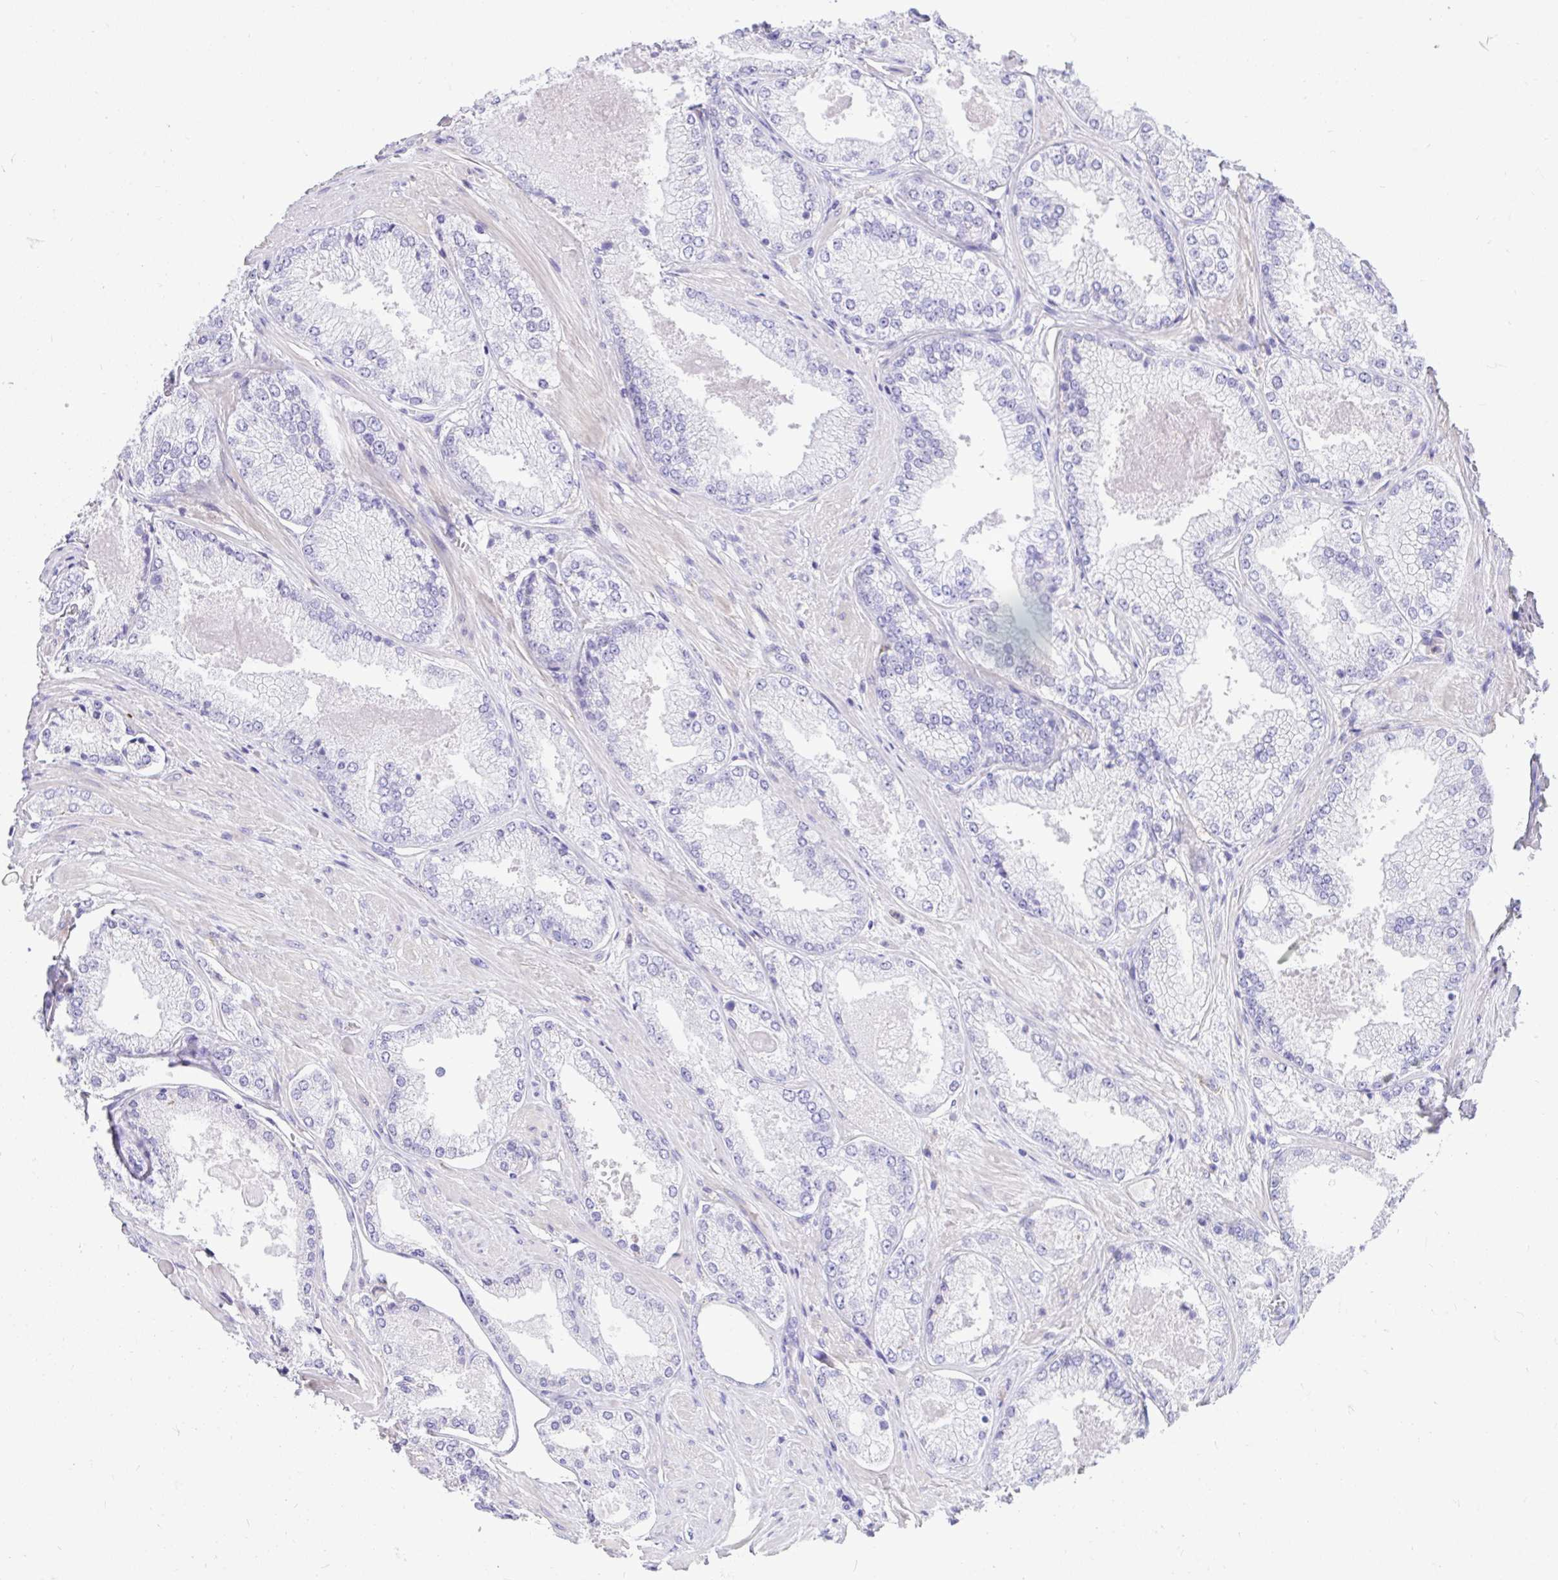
{"staining": {"intensity": "negative", "quantity": "none", "location": "none"}, "tissue": "prostate cancer", "cell_type": "Tumor cells", "image_type": "cancer", "snomed": [{"axis": "morphology", "description": "Adenocarcinoma, Low grade"}, {"axis": "topography", "description": "Prostate"}], "caption": "There is no significant positivity in tumor cells of prostate adenocarcinoma (low-grade).", "gene": "TLR7", "patient": {"sex": "male", "age": 68}}